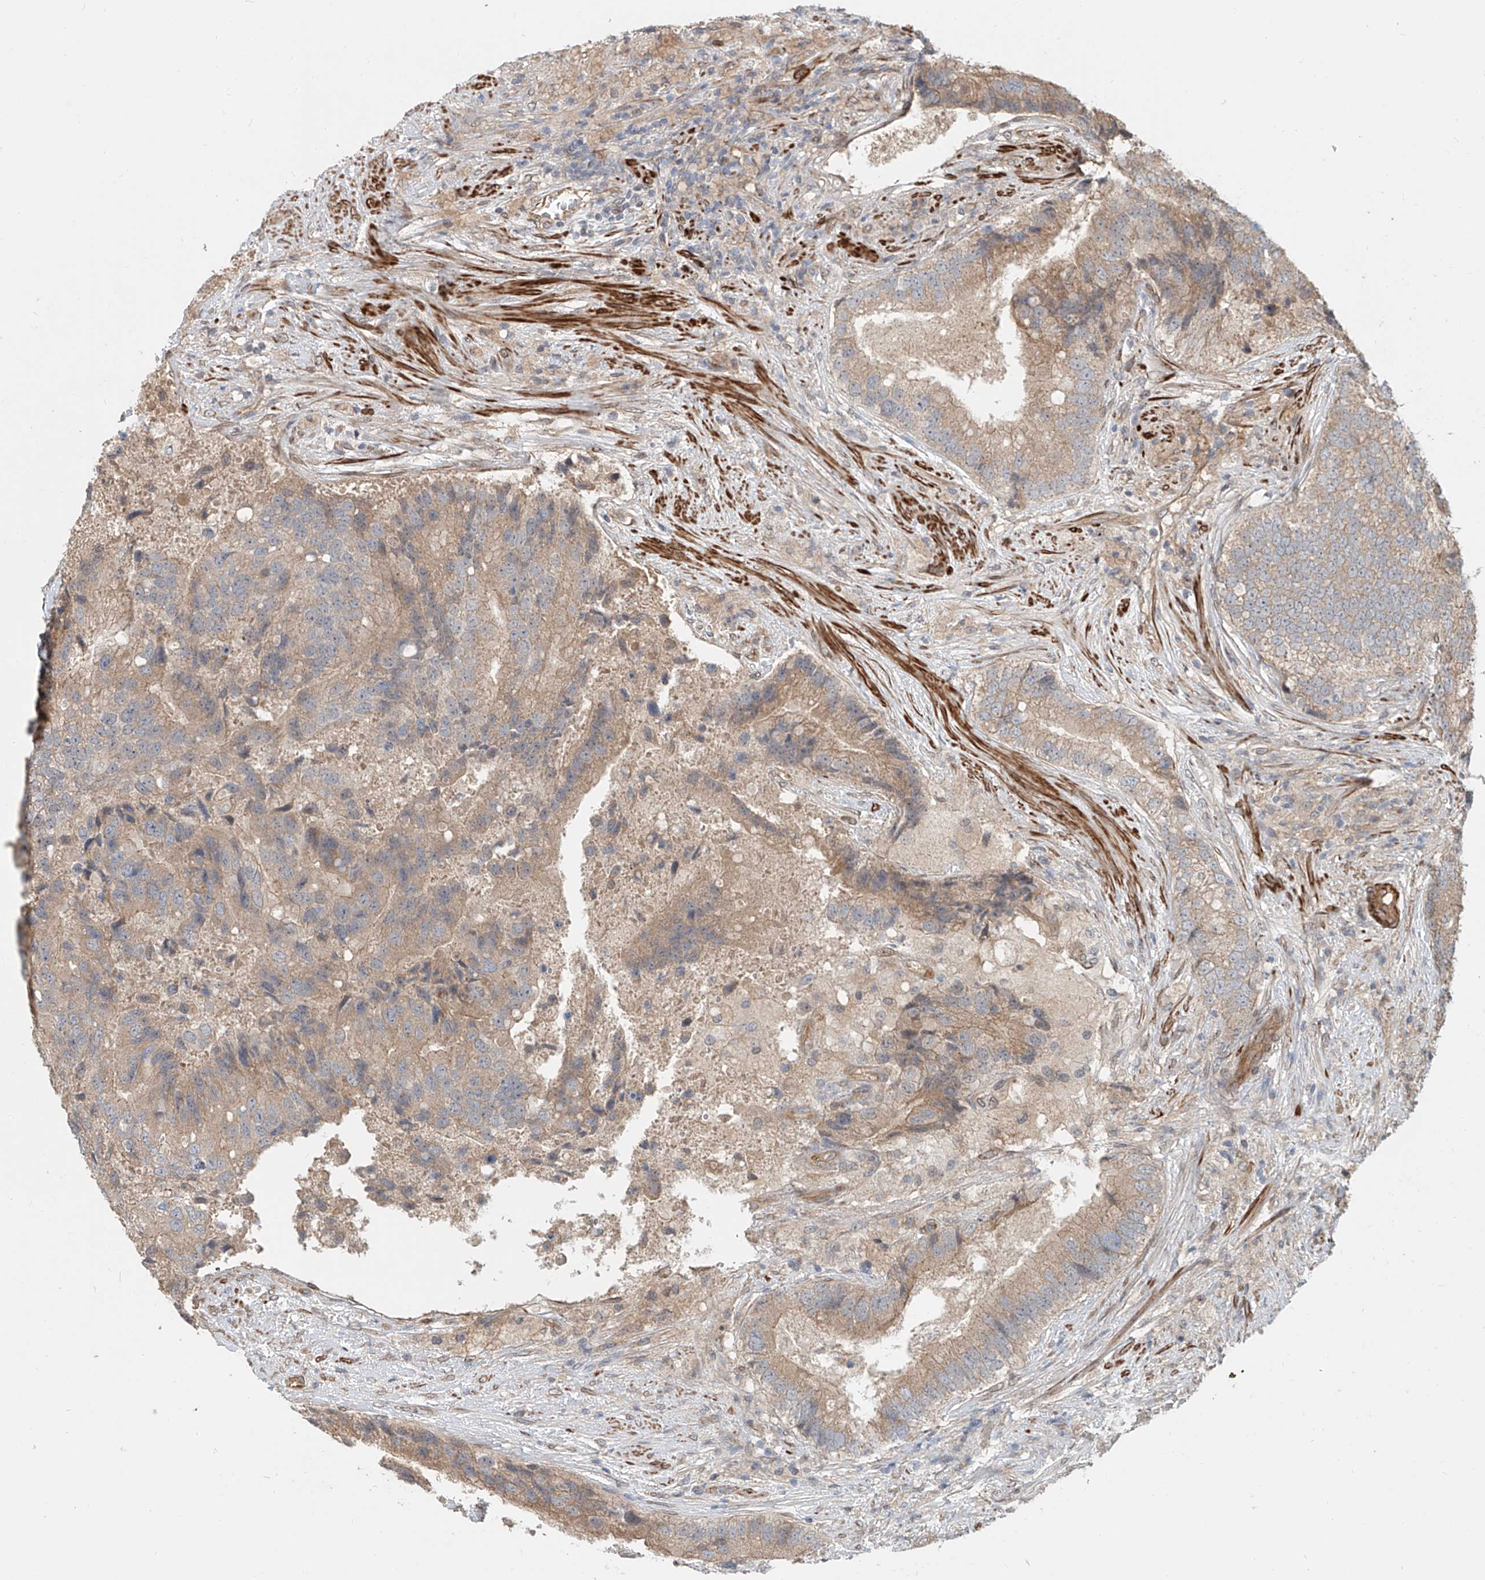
{"staining": {"intensity": "weak", "quantity": "25%-75%", "location": "cytoplasmic/membranous"}, "tissue": "prostate cancer", "cell_type": "Tumor cells", "image_type": "cancer", "snomed": [{"axis": "morphology", "description": "Adenocarcinoma, High grade"}, {"axis": "topography", "description": "Prostate"}], "caption": "Prostate high-grade adenocarcinoma stained with a protein marker exhibits weak staining in tumor cells.", "gene": "SASH1", "patient": {"sex": "male", "age": 70}}